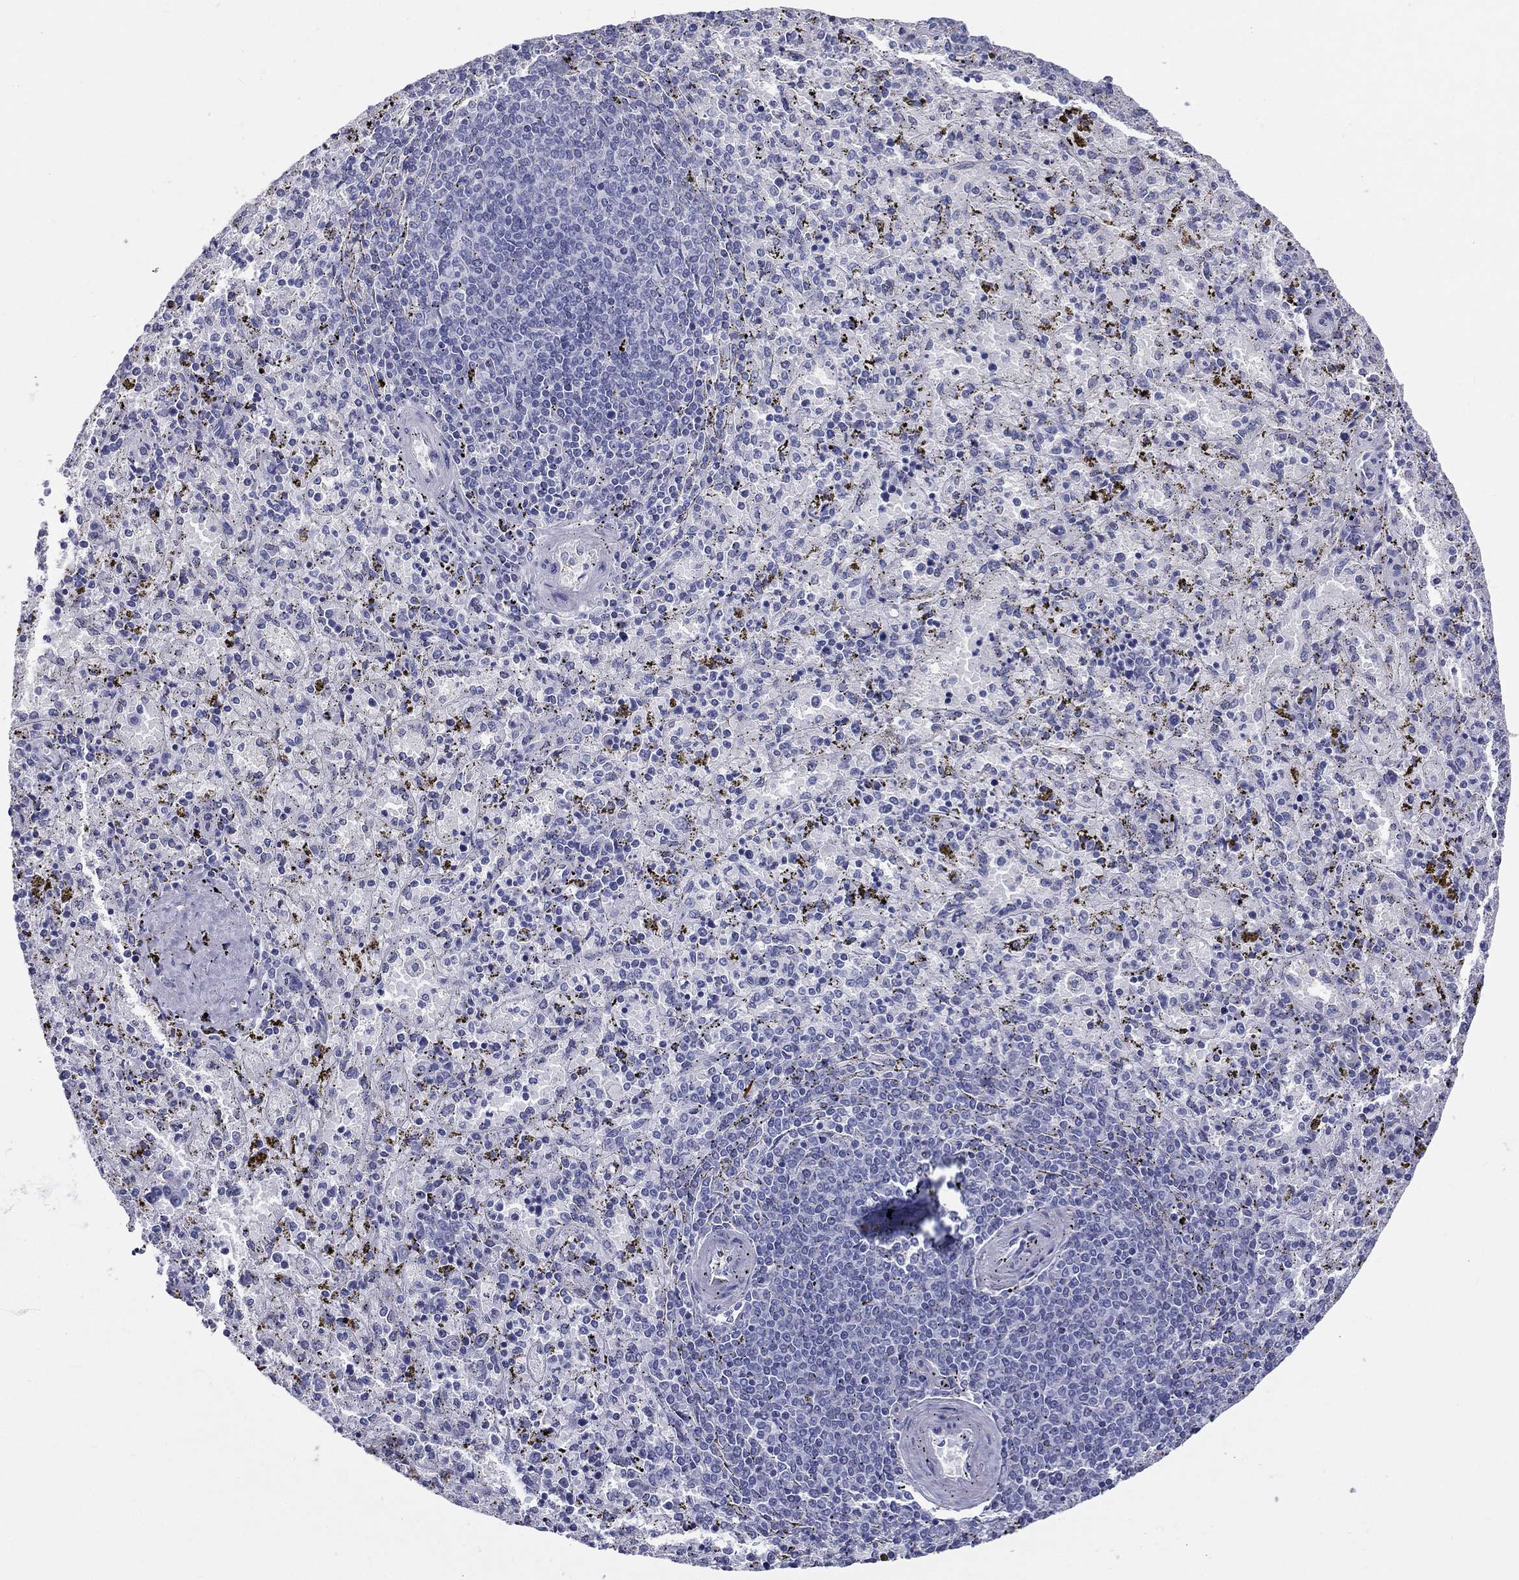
{"staining": {"intensity": "negative", "quantity": "none", "location": "none"}, "tissue": "spleen", "cell_type": "Cells in red pulp", "image_type": "normal", "snomed": [{"axis": "morphology", "description": "Normal tissue, NOS"}, {"axis": "topography", "description": "Spleen"}], "caption": "Cells in red pulp show no significant positivity in normal spleen.", "gene": "DNALI1", "patient": {"sex": "female", "age": 50}}